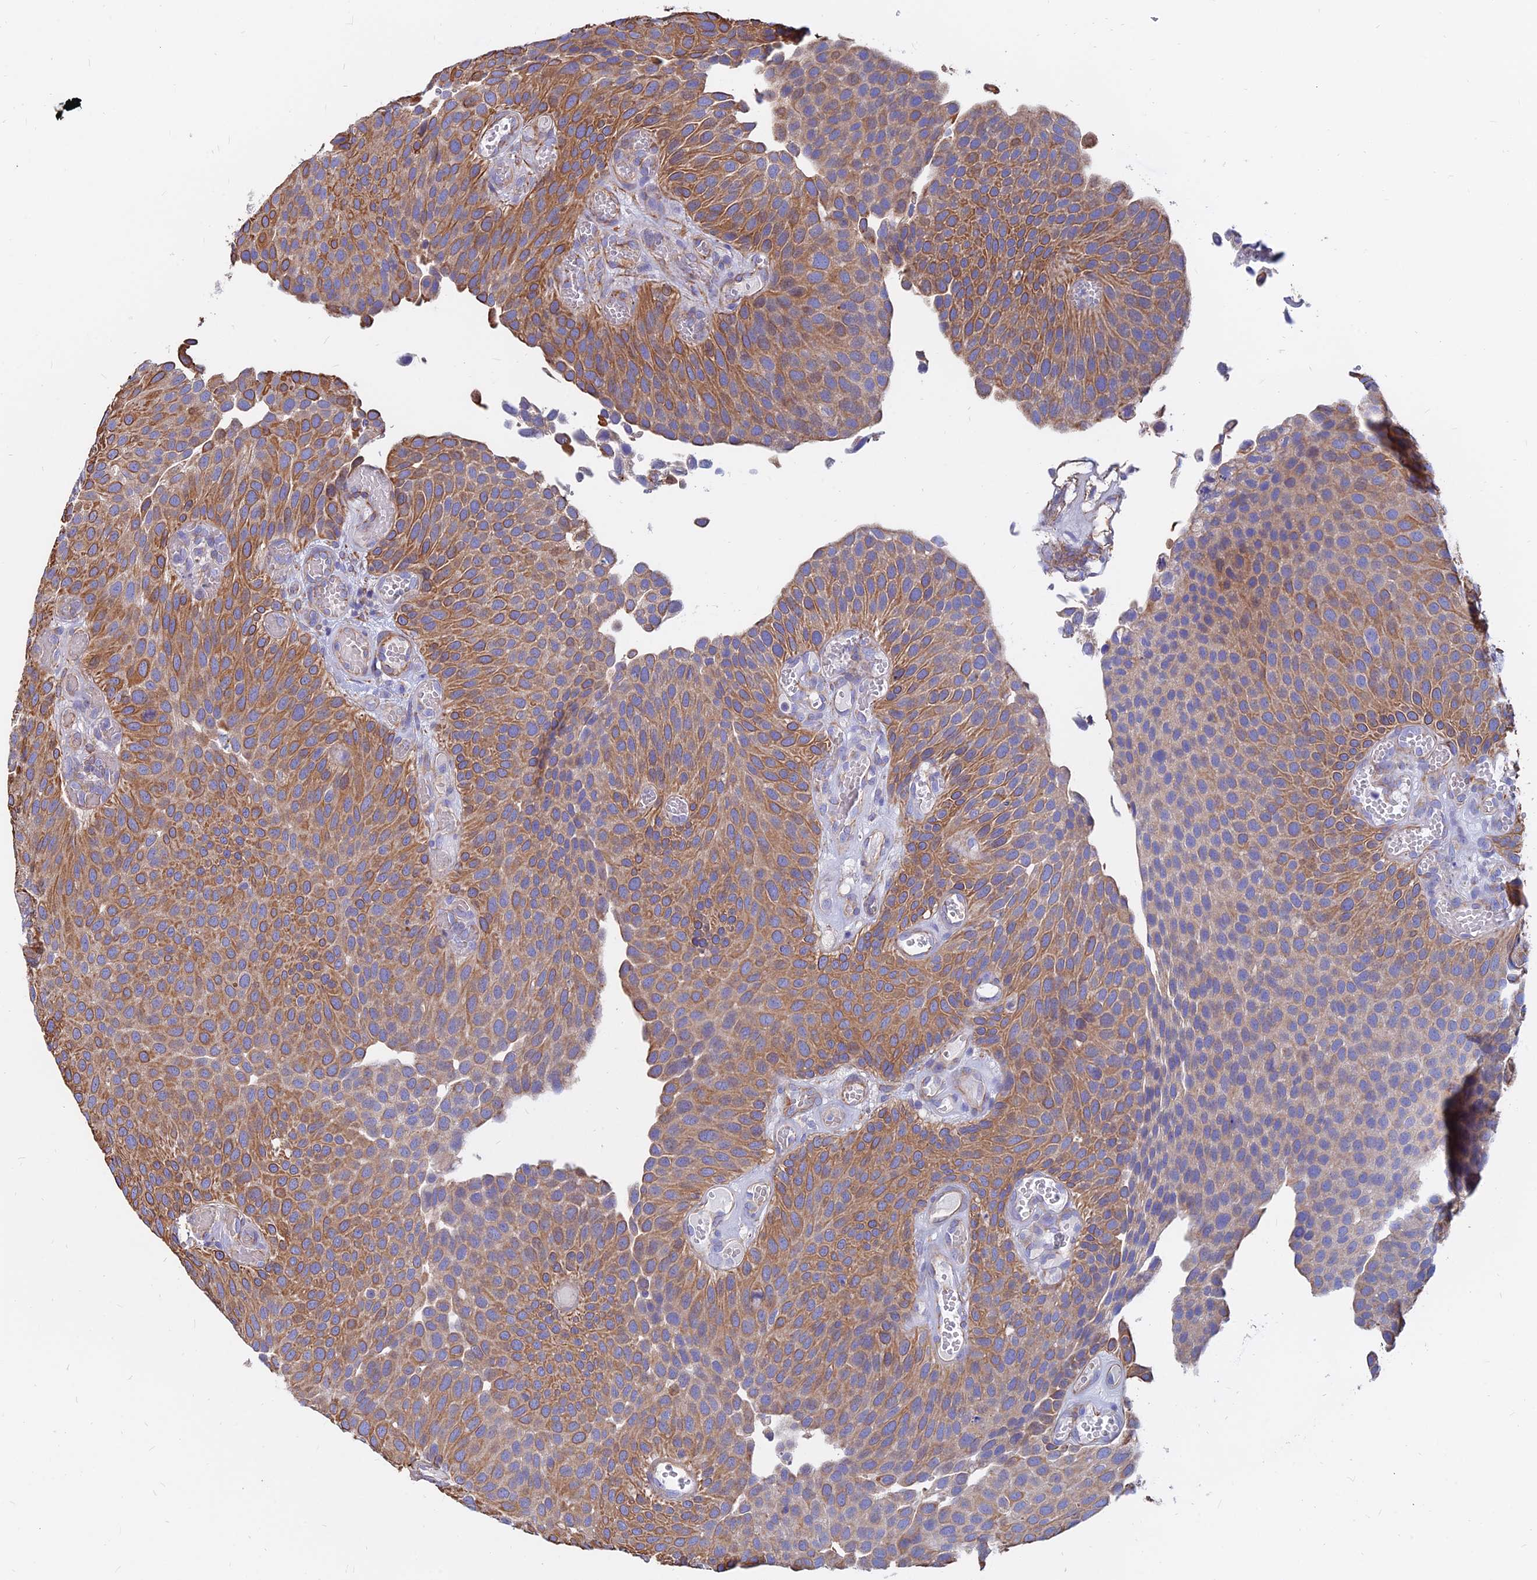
{"staining": {"intensity": "moderate", "quantity": ">75%", "location": "cytoplasmic/membranous"}, "tissue": "urothelial cancer", "cell_type": "Tumor cells", "image_type": "cancer", "snomed": [{"axis": "morphology", "description": "Urothelial carcinoma, Low grade"}, {"axis": "topography", "description": "Urinary bladder"}], "caption": "Protein staining exhibits moderate cytoplasmic/membranous expression in about >75% of tumor cells in urothelial cancer.", "gene": "CDK18", "patient": {"sex": "male", "age": 89}}